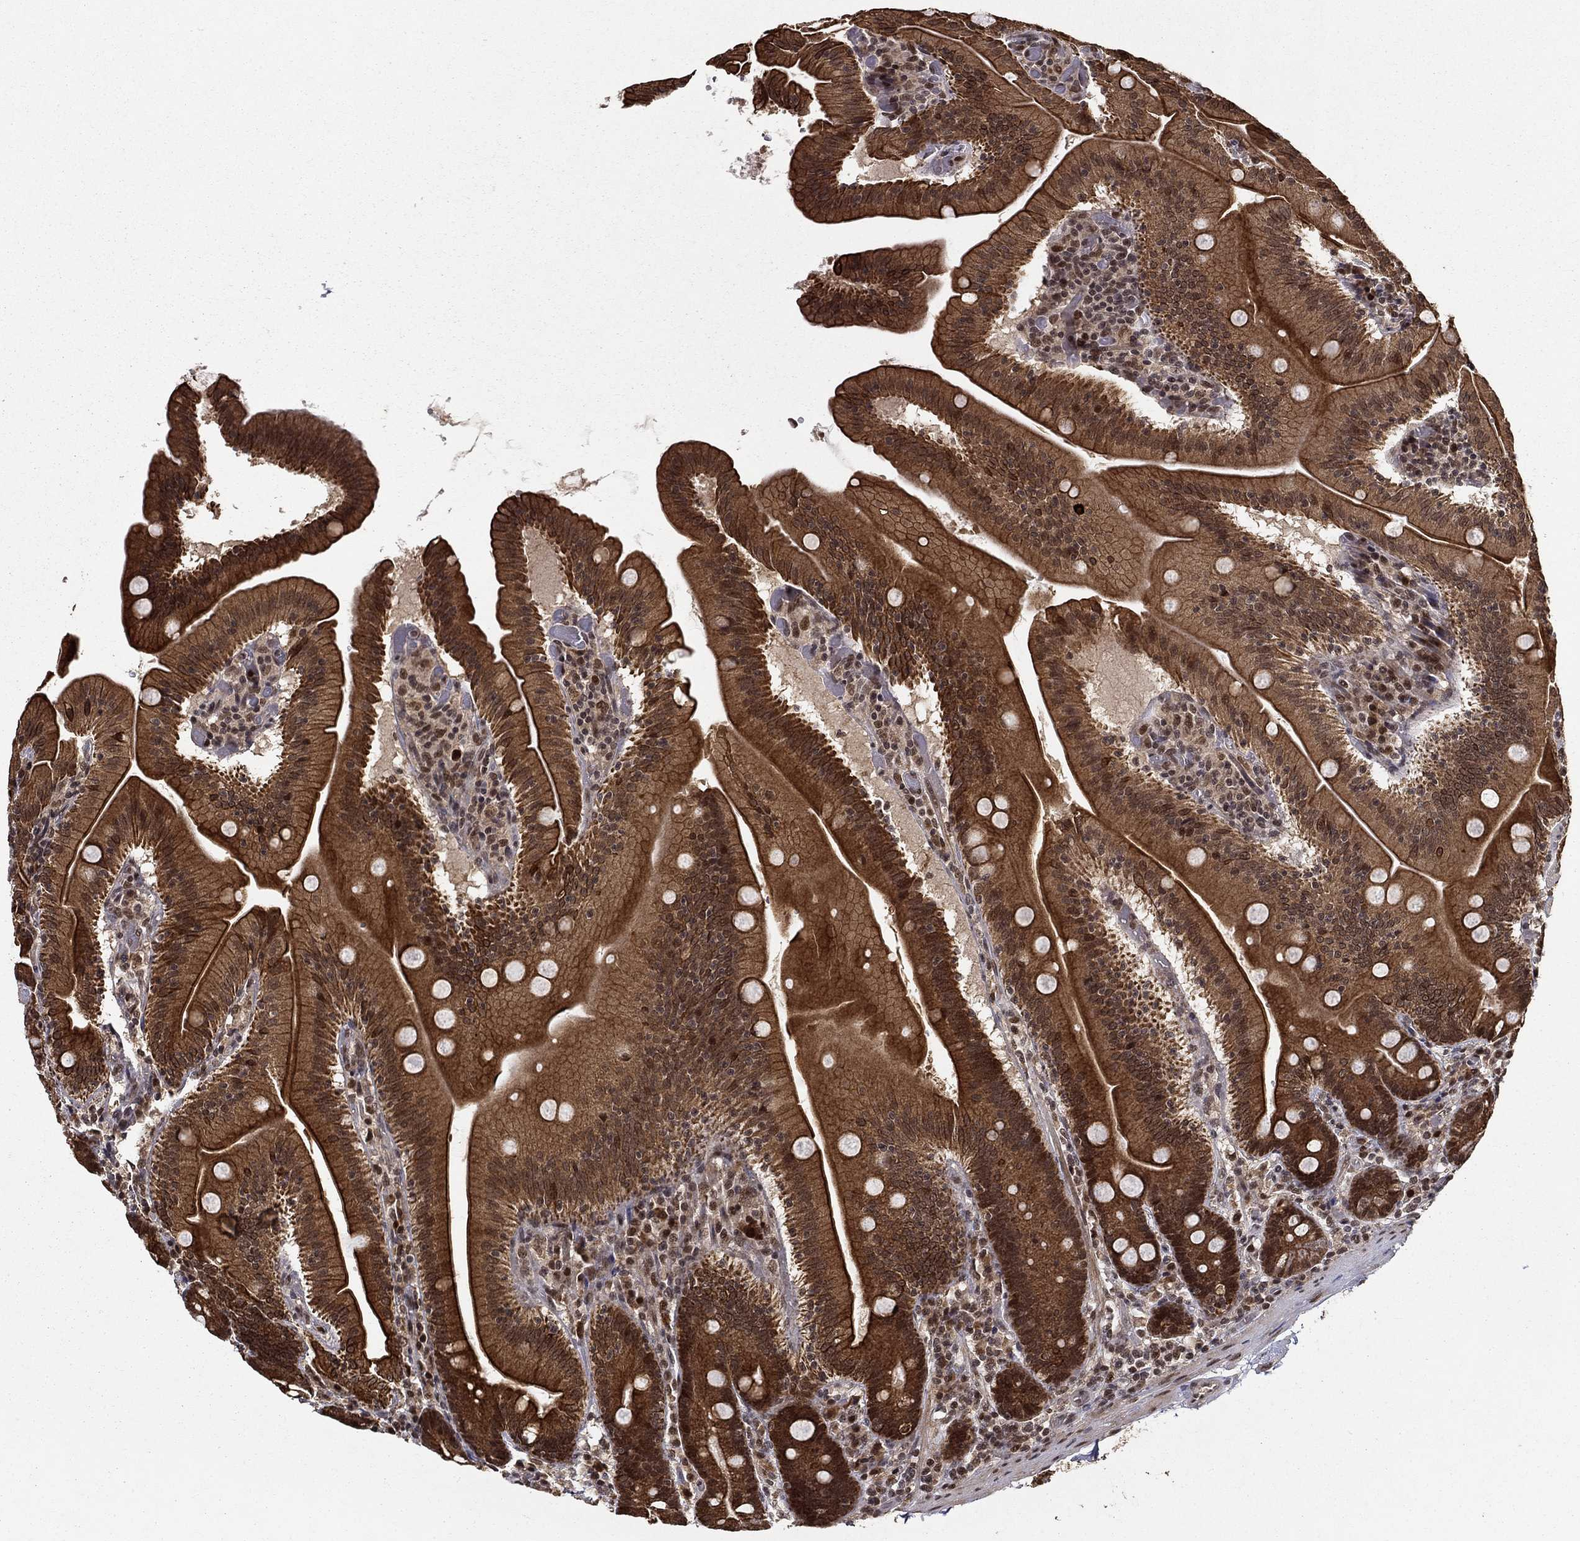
{"staining": {"intensity": "strong", "quantity": ">75%", "location": "cytoplasmic/membranous,nuclear"}, "tissue": "small intestine", "cell_type": "Glandular cells", "image_type": "normal", "snomed": [{"axis": "morphology", "description": "Normal tissue, NOS"}, {"axis": "topography", "description": "Small intestine"}], "caption": "This image displays IHC staining of benign human small intestine, with high strong cytoplasmic/membranous,nuclear positivity in approximately >75% of glandular cells.", "gene": "CDCA7L", "patient": {"sex": "male", "age": 37}}